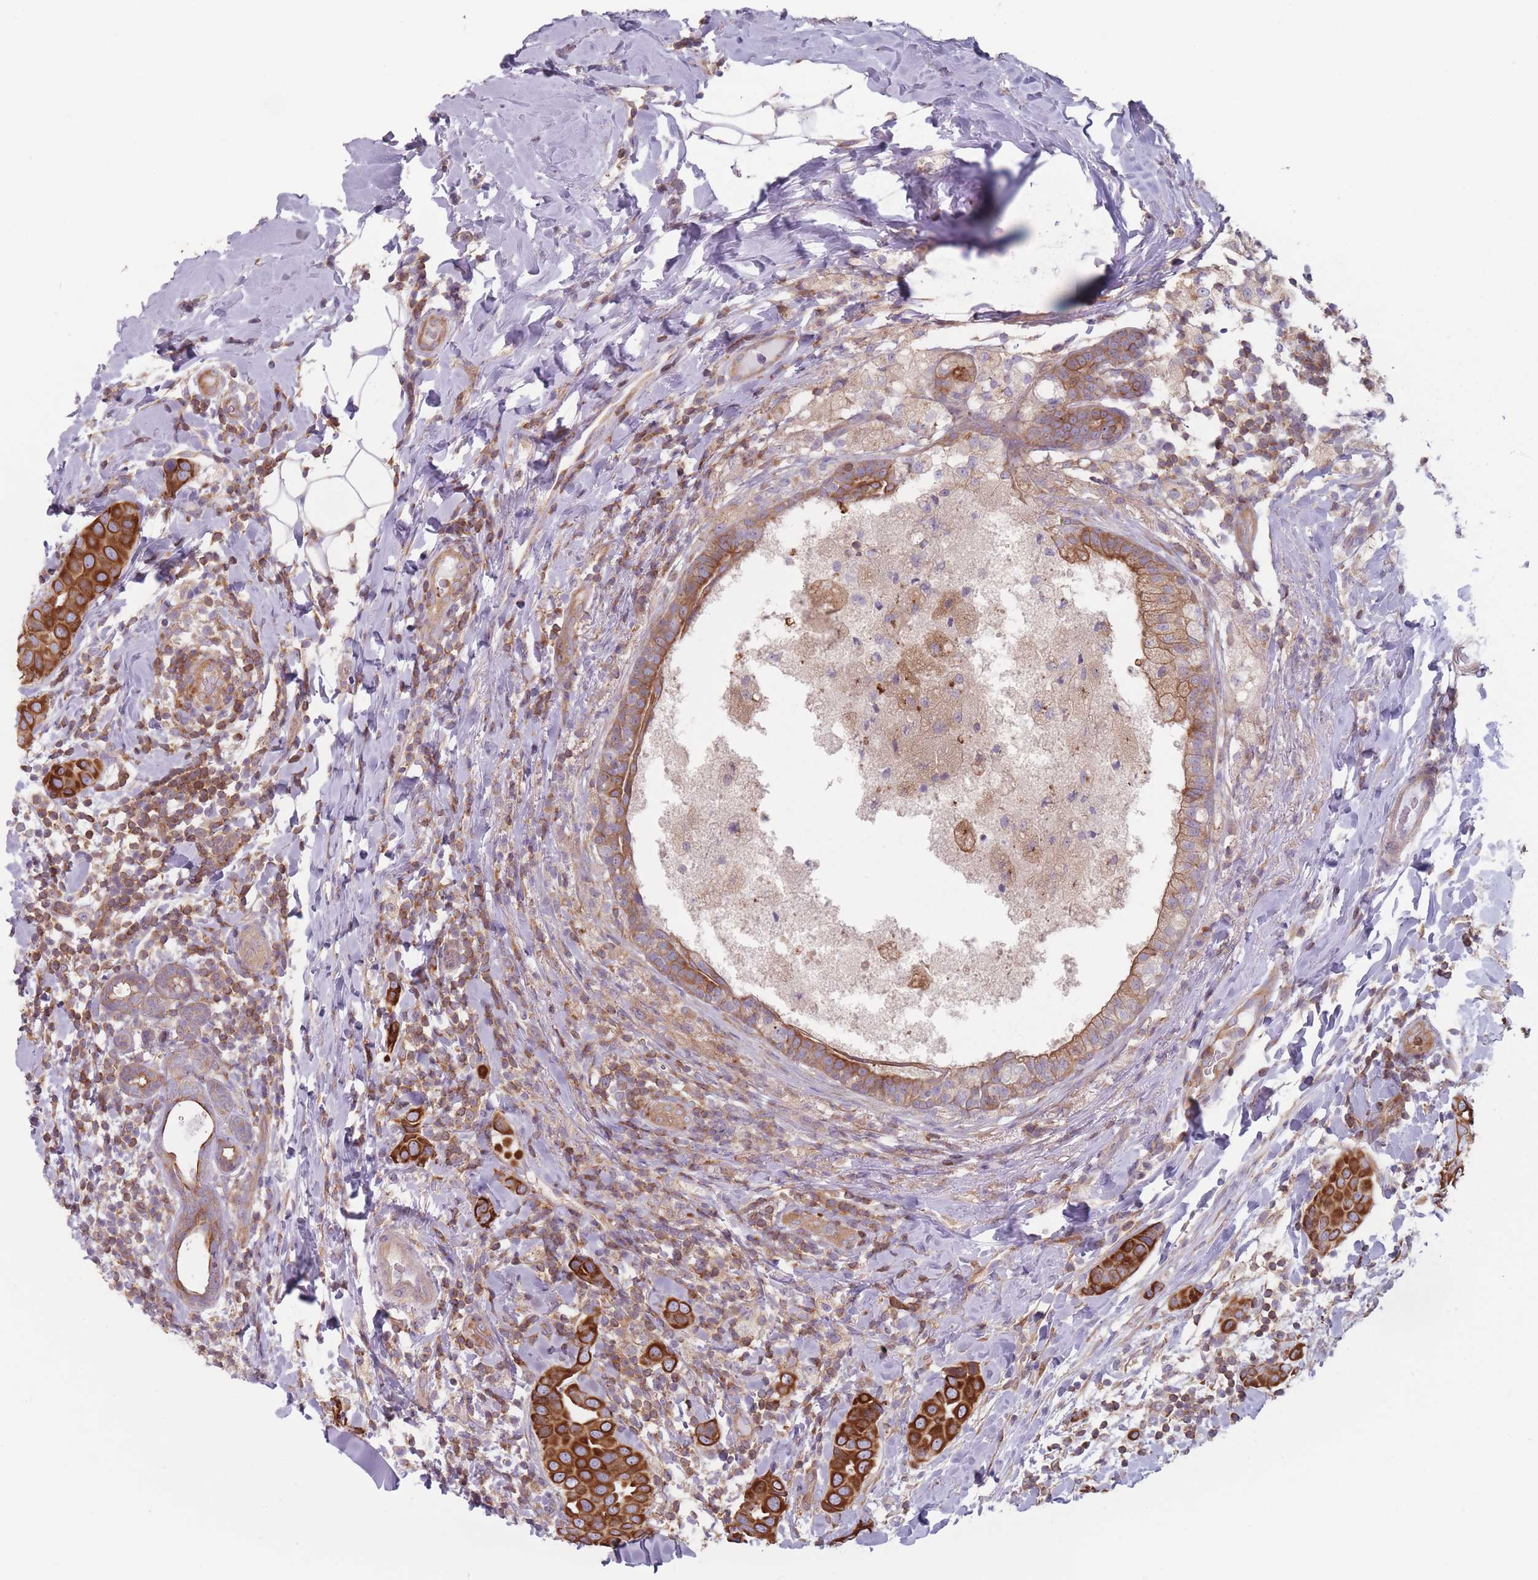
{"staining": {"intensity": "strong", "quantity": ">75%", "location": "cytoplasmic/membranous"}, "tissue": "breast cancer", "cell_type": "Tumor cells", "image_type": "cancer", "snomed": [{"axis": "morphology", "description": "Lobular carcinoma"}, {"axis": "topography", "description": "Breast"}], "caption": "Protein expression analysis of human breast lobular carcinoma reveals strong cytoplasmic/membranous staining in approximately >75% of tumor cells. The staining is performed using DAB (3,3'-diaminobenzidine) brown chromogen to label protein expression. The nuclei are counter-stained blue using hematoxylin.", "gene": "HSBP1L1", "patient": {"sex": "female", "age": 51}}